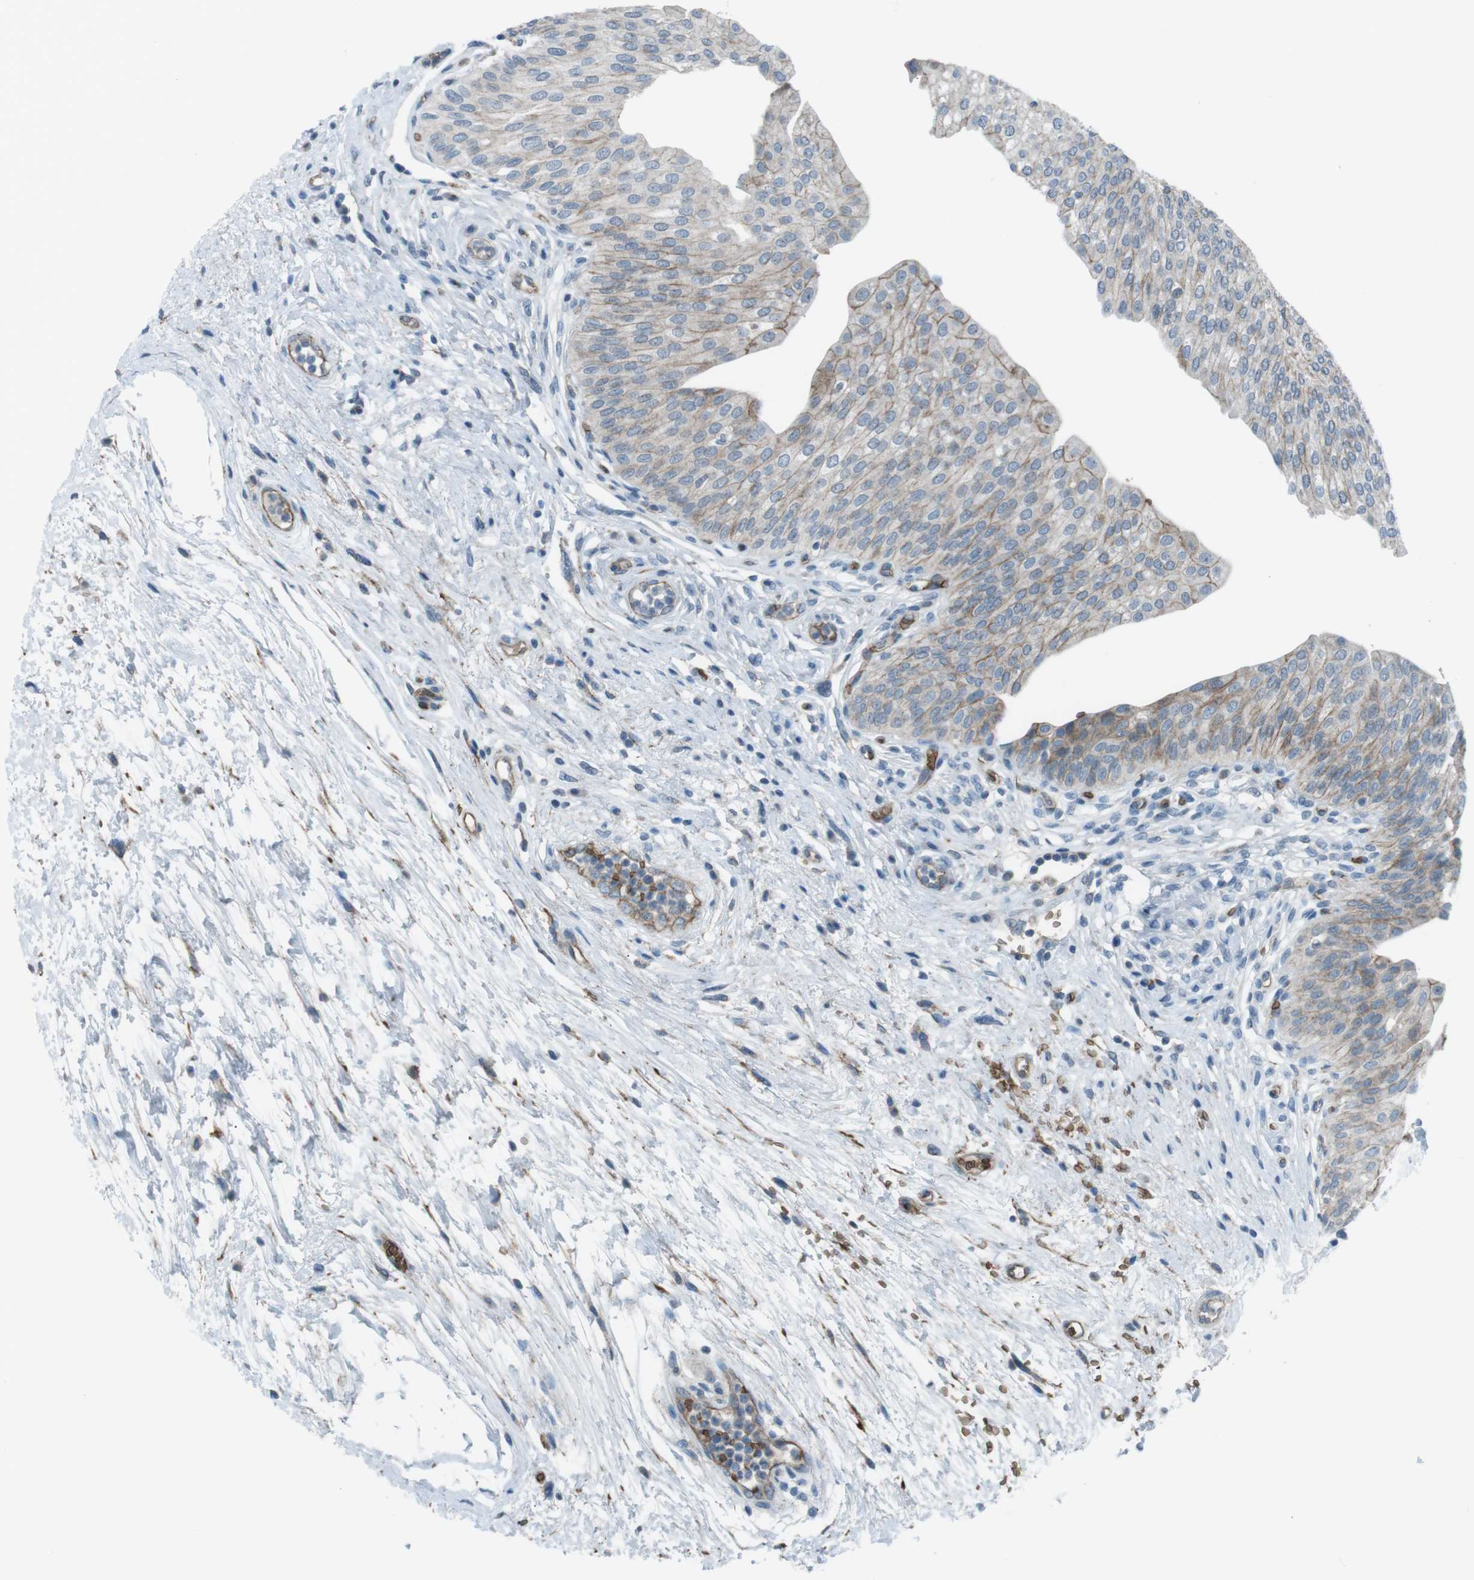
{"staining": {"intensity": "weak", "quantity": ">75%", "location": "cytoplasmic/membranous"}, "tissue": "urinary bladder", "cell_type": "Urothelial cells", "image_type": "normal", "snomed": [{"axis": "morphology", "description": "Normal tissue, NOS"}, {"axis": "topography", "description": "Urinary bladder"}], "caption": "IHC photomicrograph of normal urinary bladder: urinary bladder stained using immunohistochemistry (IHC) reveals low levels of weak protein expression localized specifically in the cytoplasmic/membranous of urothelial cells, appearing as a cytoplasmic/membranous brown color.", "gene": "SPTA1", "patient": {"sex": "male", "age": 46}}